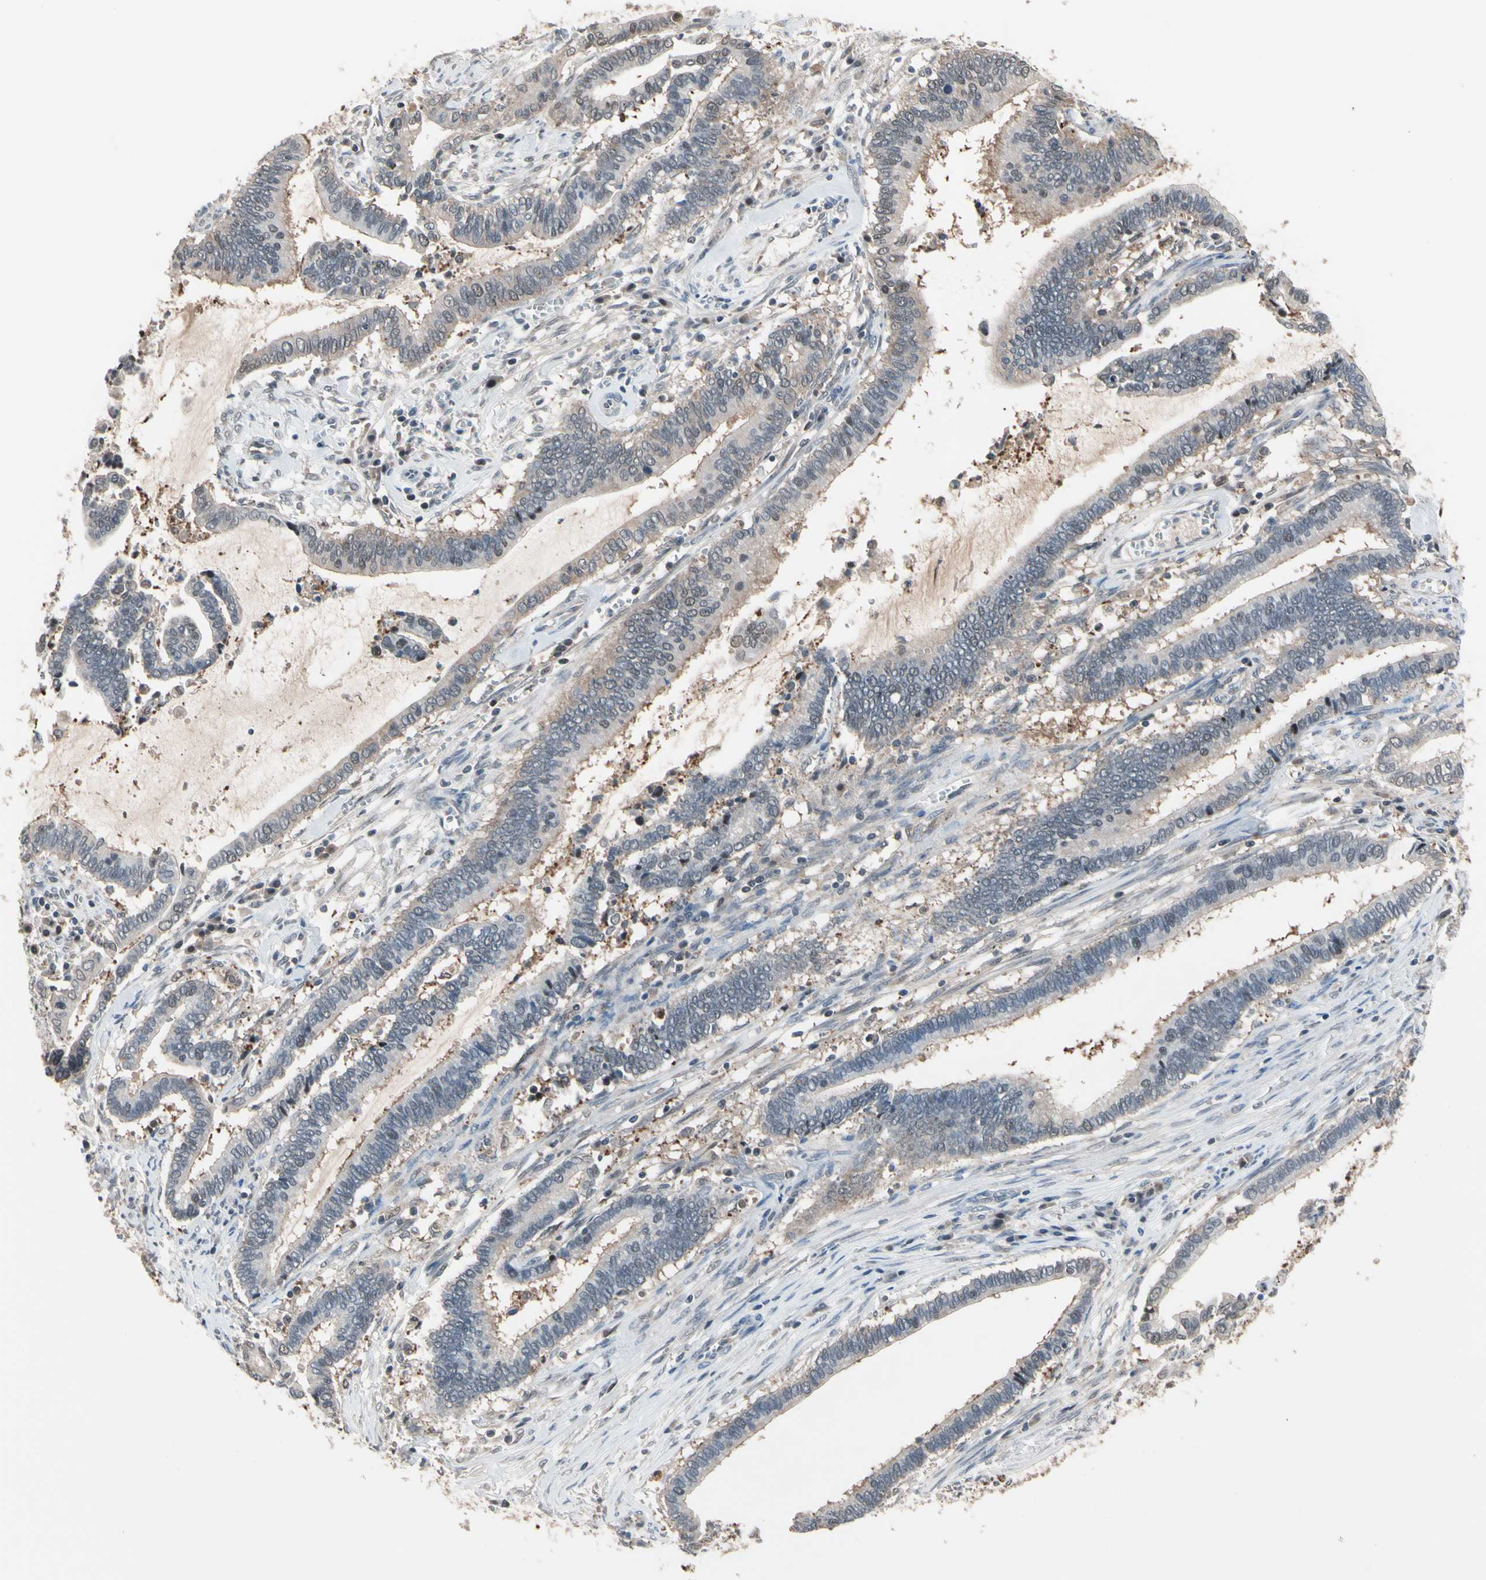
{"staining": {"intensity": "weak", "quantity": "25%-75%", "location": "cytoplasmic/membranous"}, "tissue": "cervical cancer", "cell_type": "Tumor cells", "image_type": "cancer", "snomed": [{"axis": "morphology", "description": "Adenocarcinoma, NOS"}, {"axis": "topography", "description": "Cervix"}], "caption": "Adenocarcinoma (cervical) was stained to show a protein in brown. There is low levels of weak cytoplasmic/membranous positivity in approximately 25%-75% of tumor cells.", "gene": "PSMA2", "patient": {"sex": "female", "age": 44}}